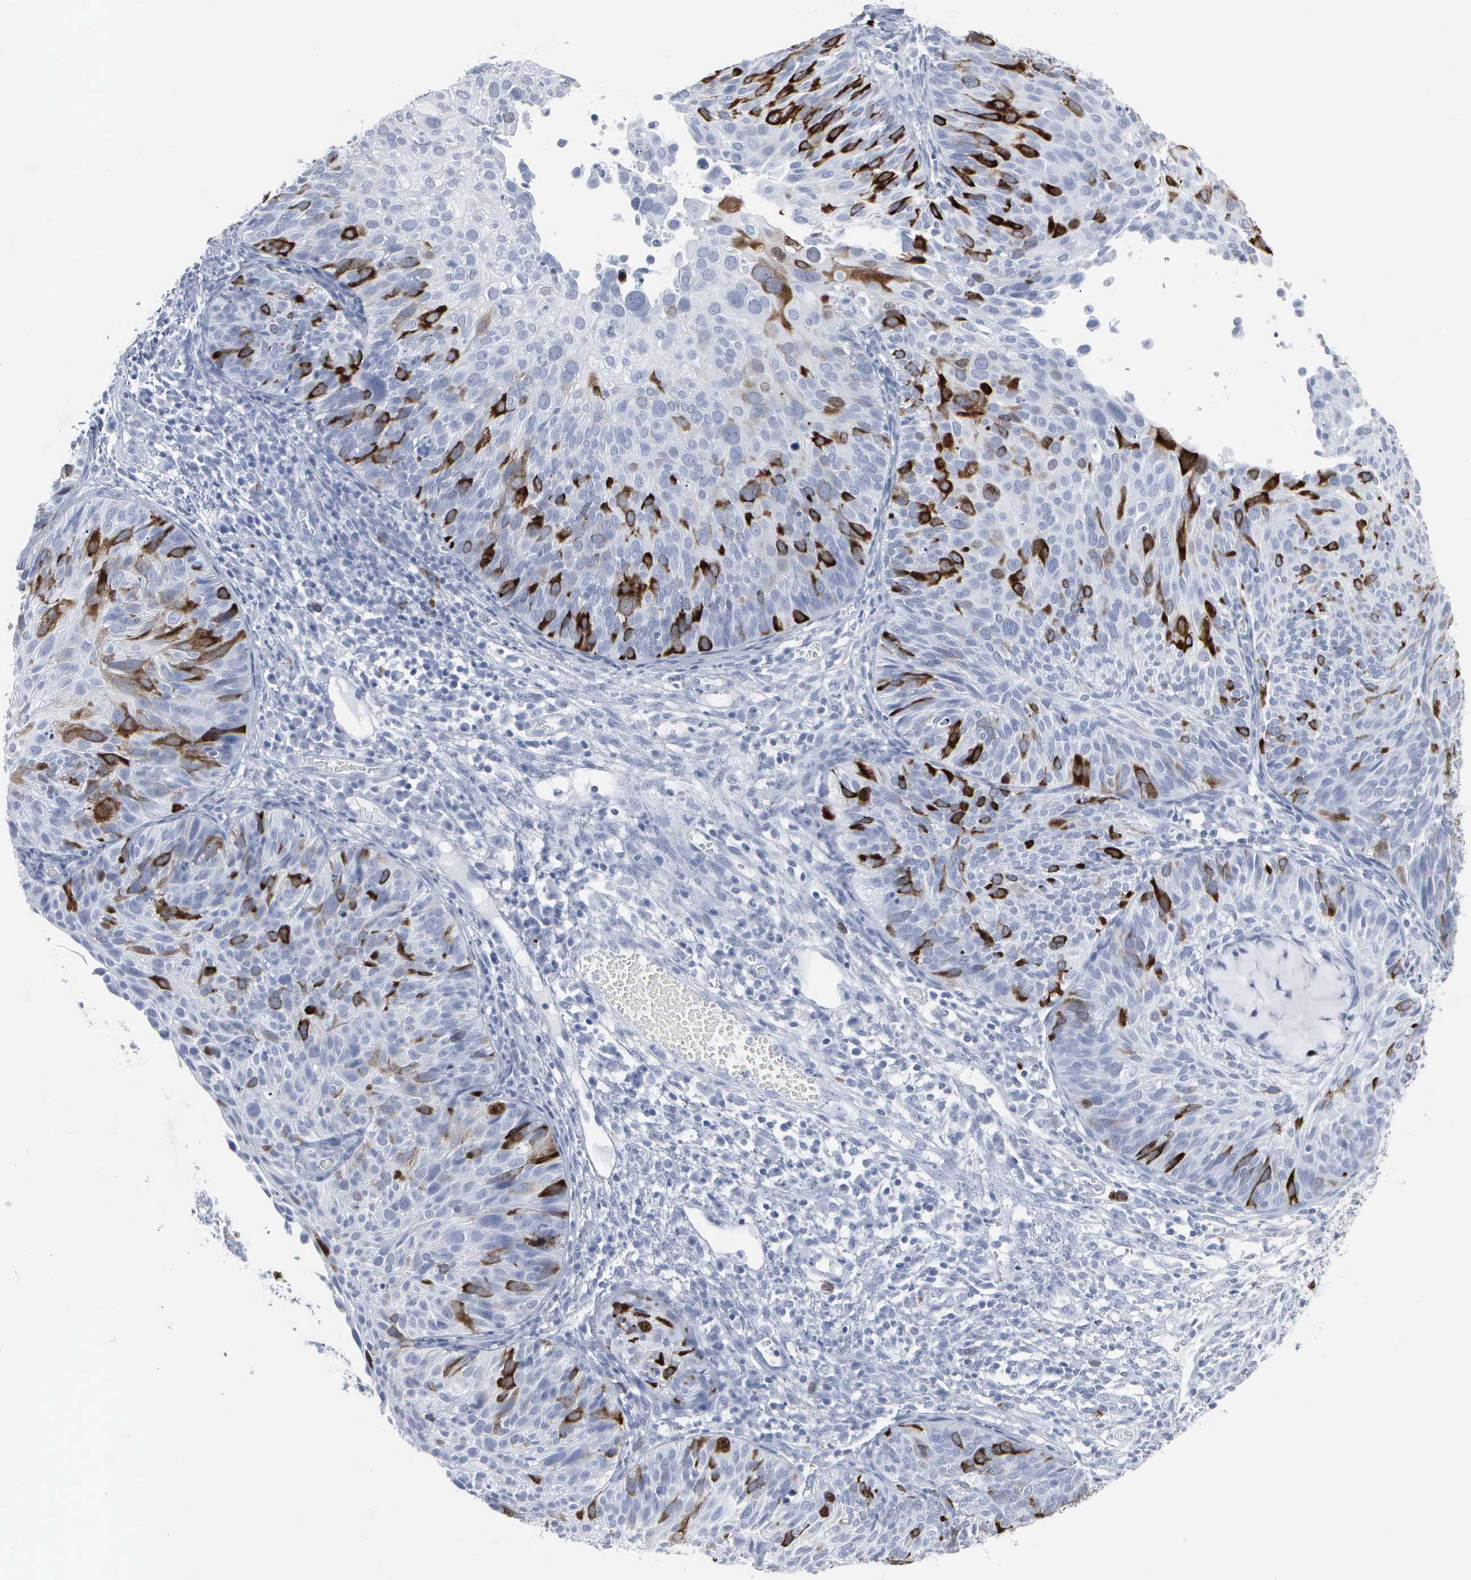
{"staining": {"intensity": "negative", "quantity": "none", "location": "none"}, "tissue": "cervical cancer", "cell_type": "Tumor cells", "image_type": "cancer", "snomed": [{"axis": "morphology", "description": "Squamous cell carcinoma, NOS"}, {"axis": "topography", "description": "Cervix"}], "caption": "Image shows no significant protein staining in tumor cells of cervical cancer (squamous cell carcinoma).", "gene": "CCNB1", "patient": {"sex": "female", "age": 36}}